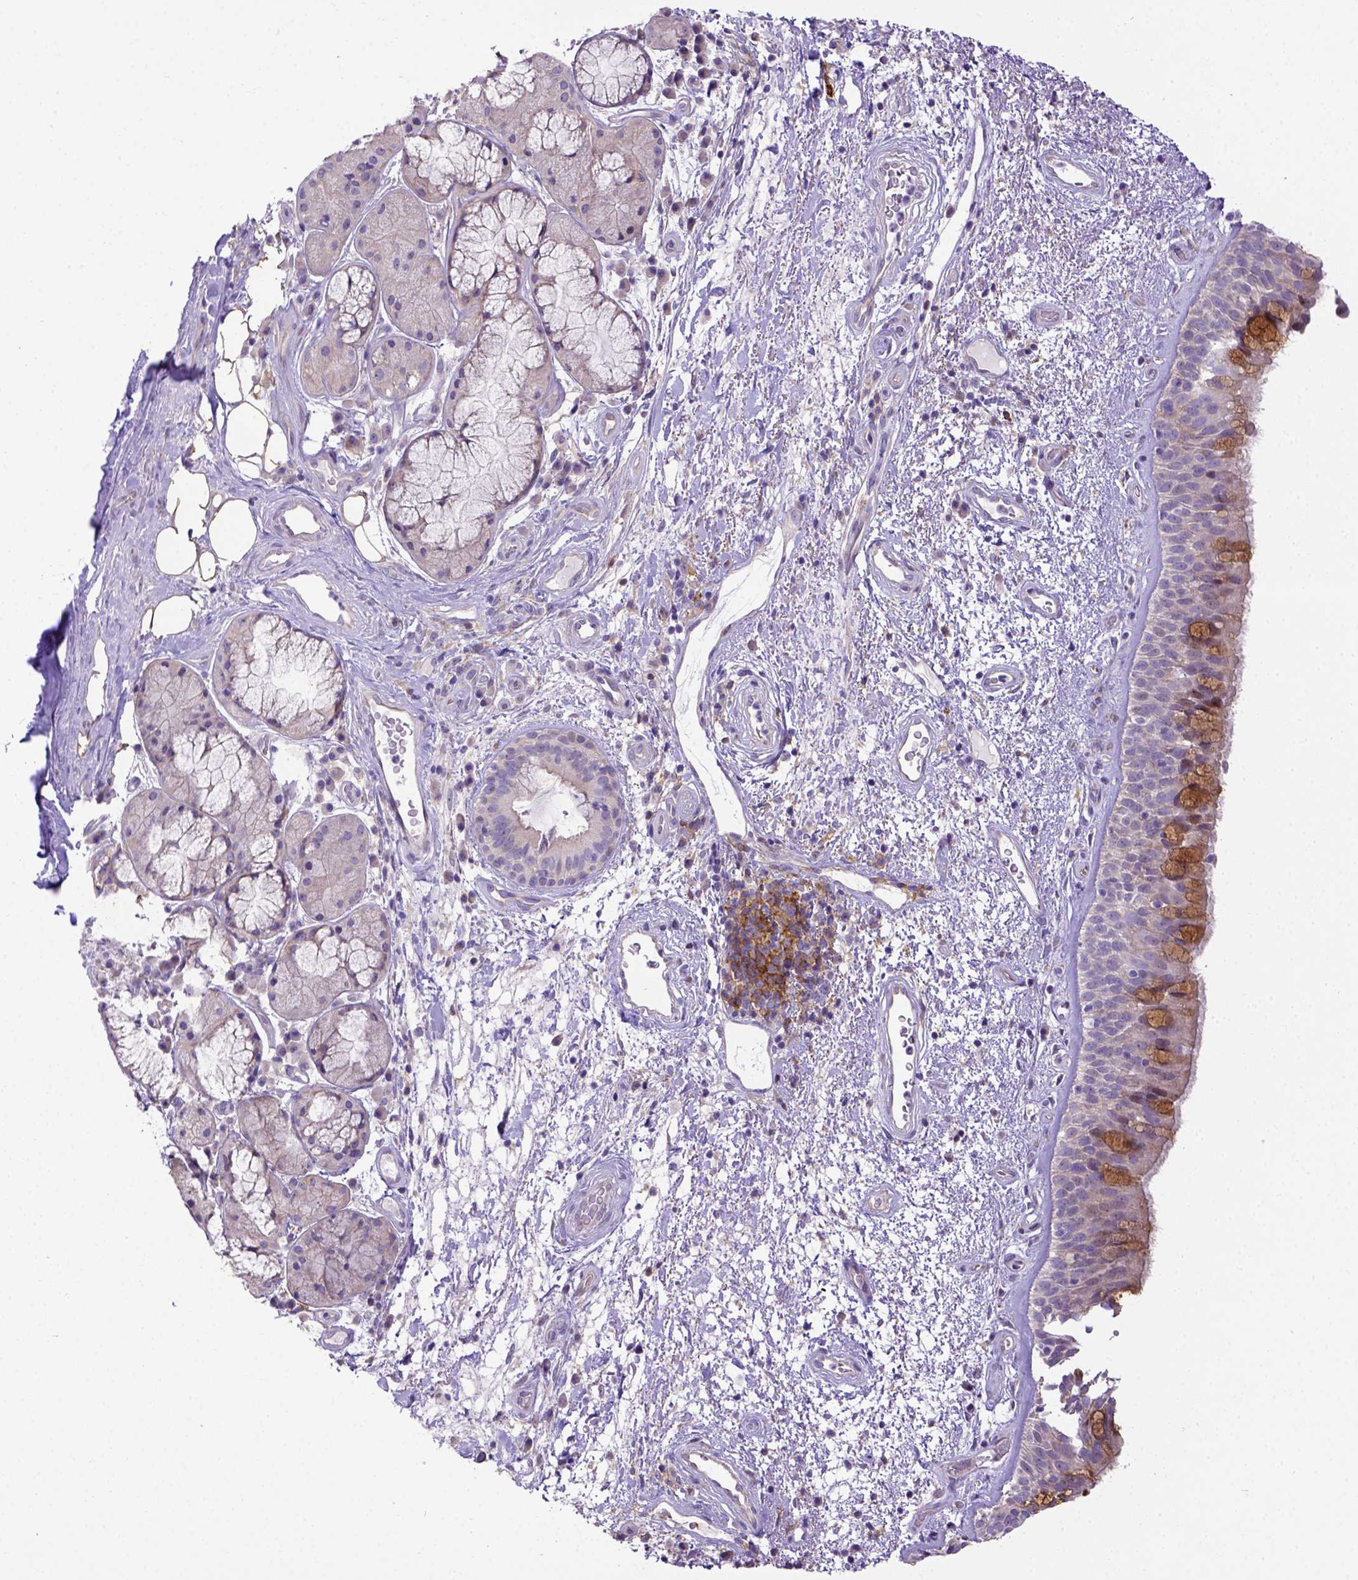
{"staining": {"intensity": "moderate", "quantity": "<25%", "location": "cytoplasmic/membranous"}, "tissue": "bronchus", "cell_type": "Respiratory epithelial cells", "image_type": "normal", "snomed": [{"axis": "morphology", "description": "Normal tissue, NOS"}, {"axis": "topography", "description": "Bronchus"}], "caption": "Immunohistochemical staining of unremarkable human bronchus shows low levels of moderate cytoplasmic/membranous positivity in approximately <25% of respiratory epithelial cells.", "gene": "CD40", "patient": {"sex": "male", "age": 48}}